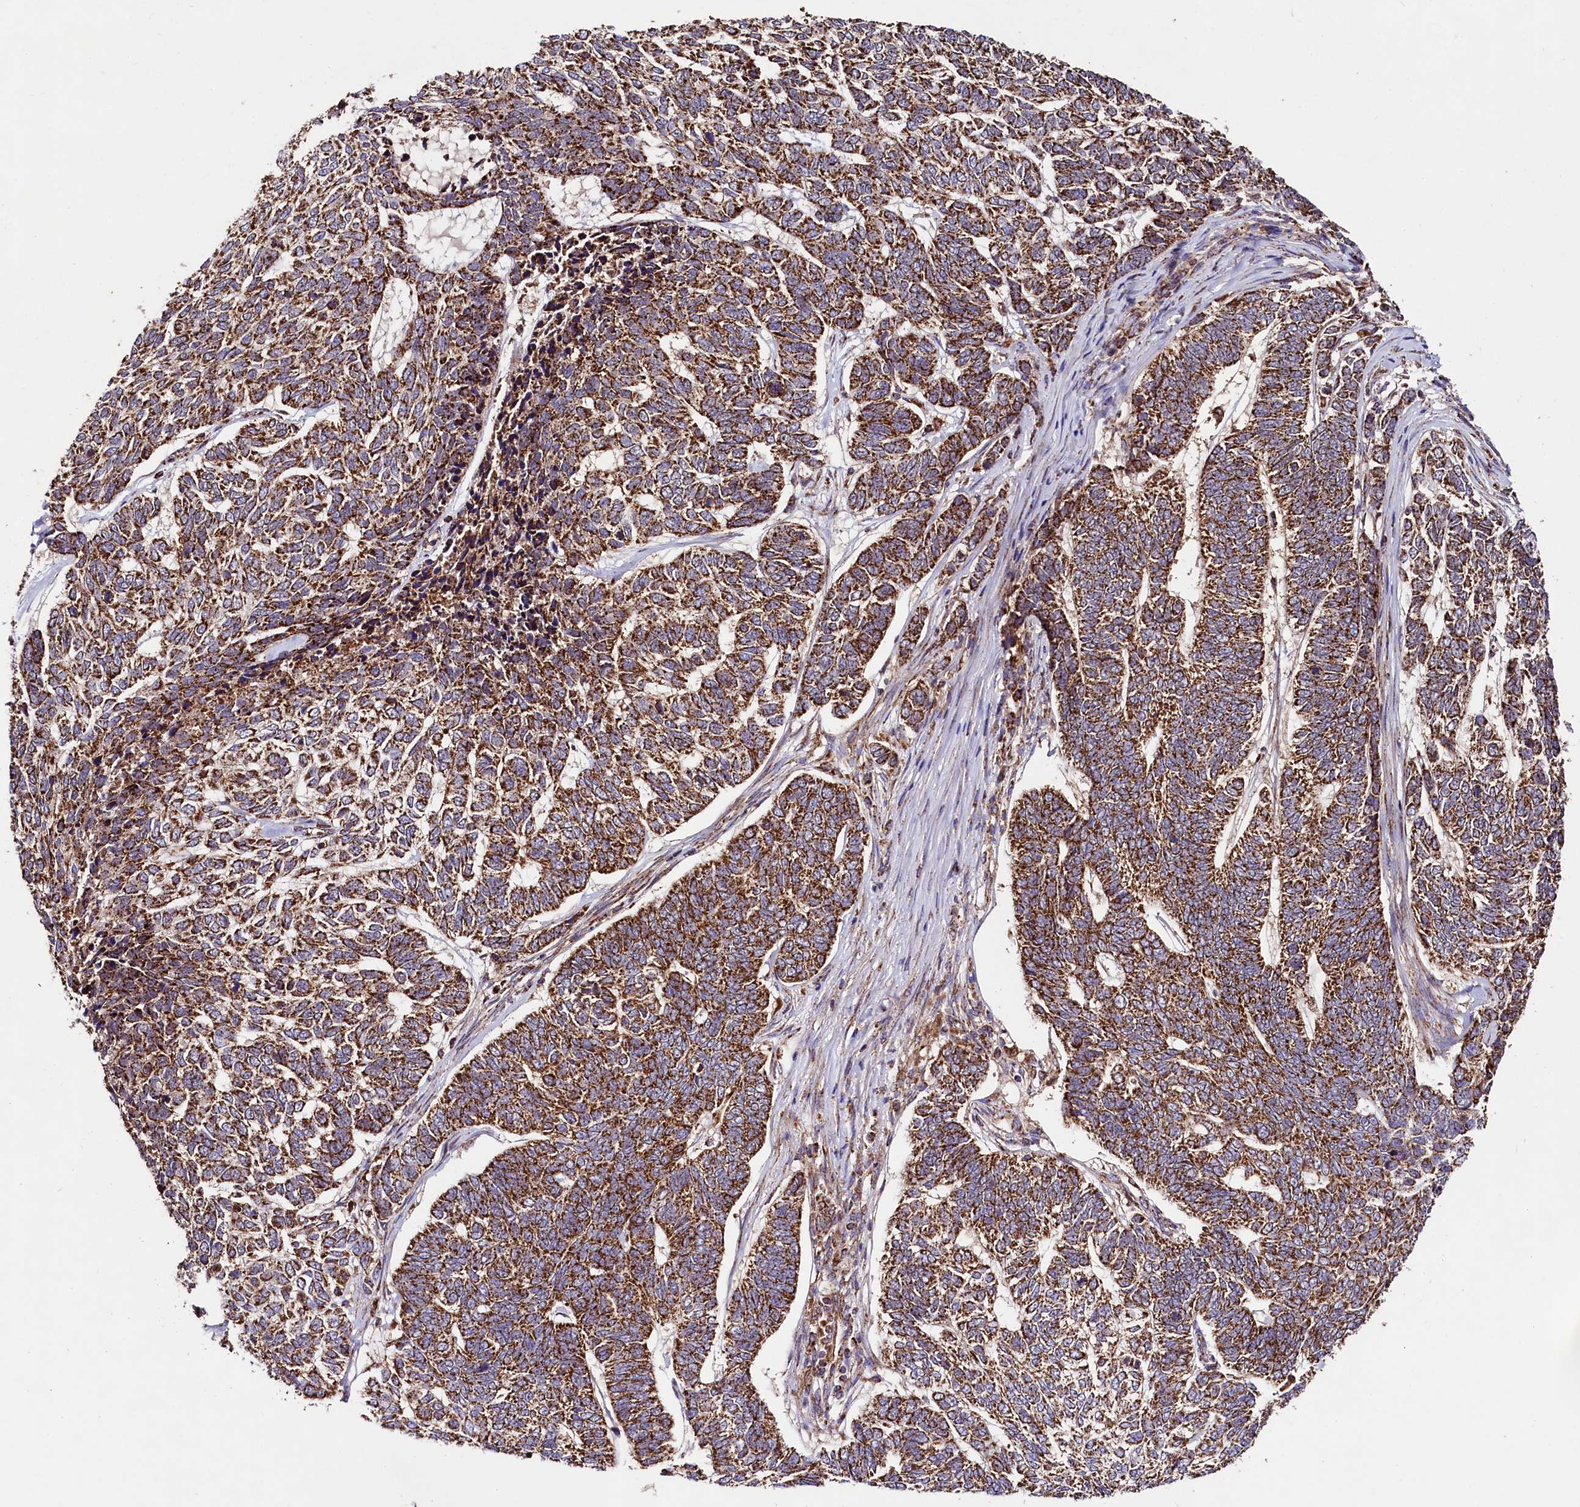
{"staining": {"intensity": "strong", "quantity": ">75%", "location": "cytoplasmic/membranous"}, "tissue": "skin cancer", "cell_type": "Tumor cells", "image_type": "cancer", "snomed": [{"axis": "morphology", "description": "Basal cell carcinoma"}, {"axis": "topography", "description": "Skin"}], "caption": "A photomicrograph showing strong cytoplasmic/membranous staining in approximately >75% of tumor cells in skin cancer, as visualized by brown immunohistochemical staining.", "gene": "CLYBL", "patient": {"sex": "female", "age": 65}}